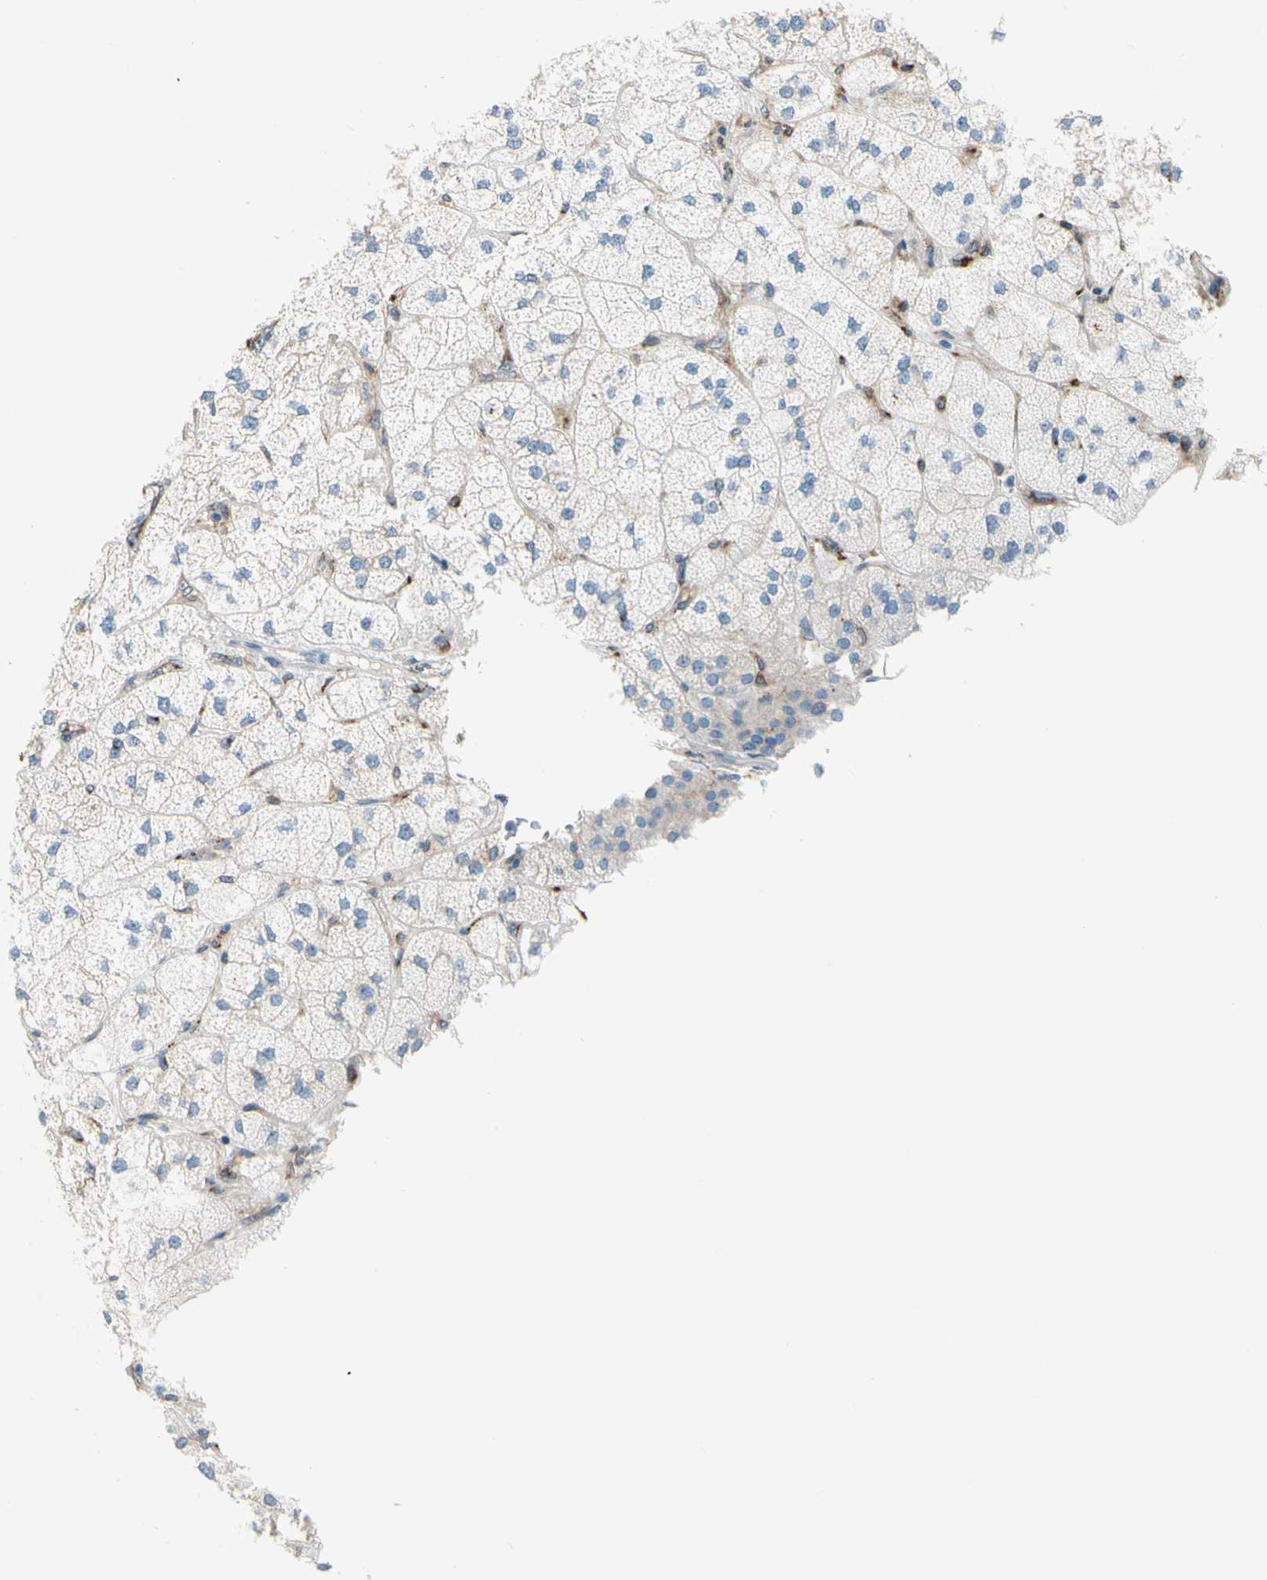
{"staining": {"intensity": "moderate", "quantity": "<25%", "location": "cytoplasmic/membranous"}, "tissue": "adrenal gland", "cell_type": "Glandular cells", "image_type": "normal", "snomed": [{"axis": "morphology", "description": "Normal tissue, NOS"}, {"axis": "topography", "description": "Adrenal gland"}], "caption": "Adrenal gland was stained to show a protein in brown. There is low levels of moderate cytoplasmic/membranous positivity in approximately <25% of glandular cells. (IHC, brightfield microscopy, high magnification).", "gene": "NUCB1", "patient": {"sex": "female", "age": 60}}